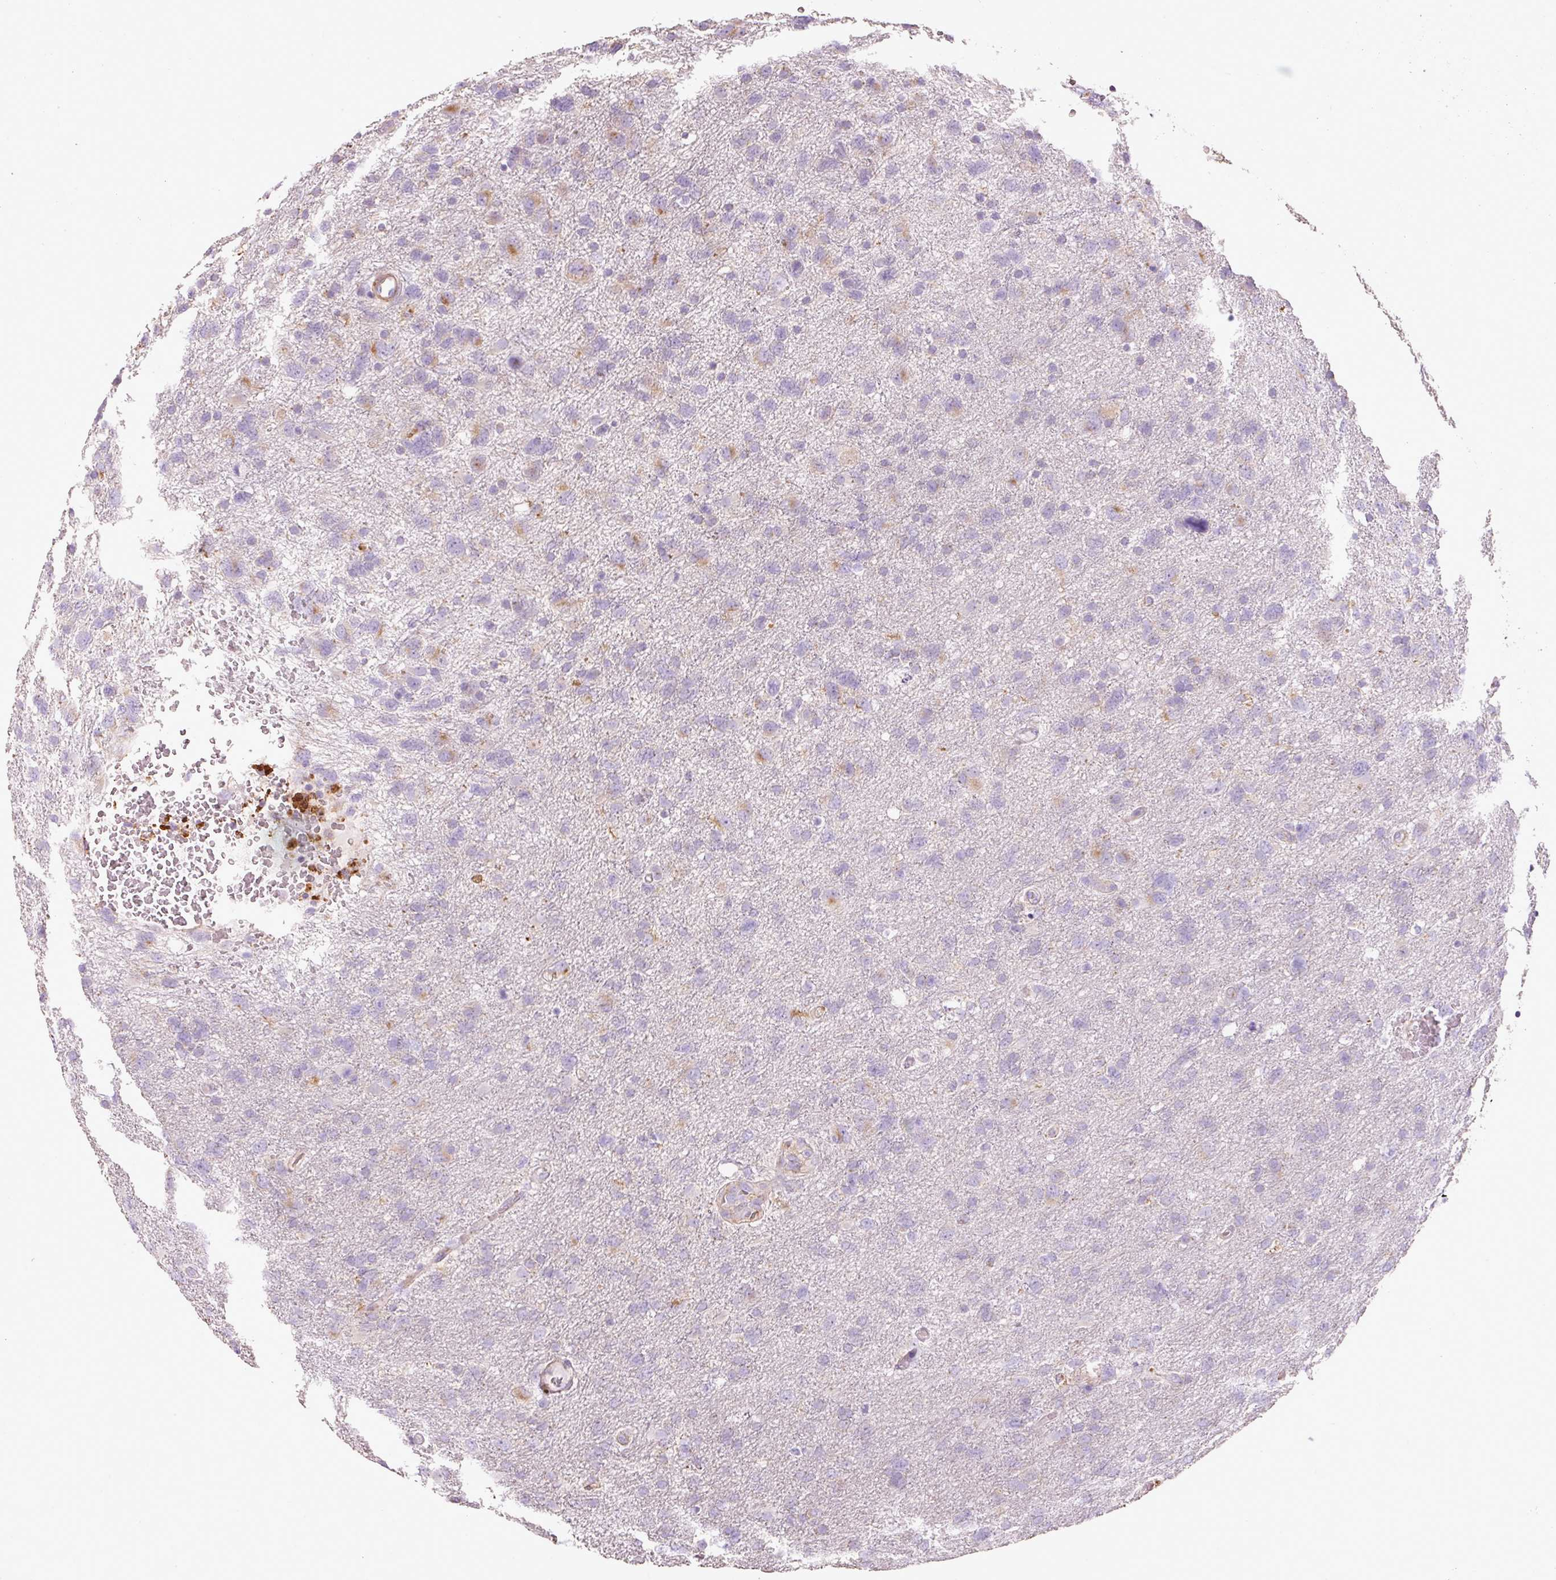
{"staining": {"intensity": "negative", "quantity": "none", "location": "none"}, "tissue": "glioma", "cell_type": "Tumor cells", "image_type": "cancer", "snomed": [{"axis": "morphology", "description": "Glioma, malignant, High grade"}, {"axis": "topography", "description": "Brain"}], "caption": "This is an IHC micrograph of human malignant glioma (high-grade). There is no positivity in tumor cells.", "gene": "TMC8", "patient": {"sex": "male", "age": 61}}